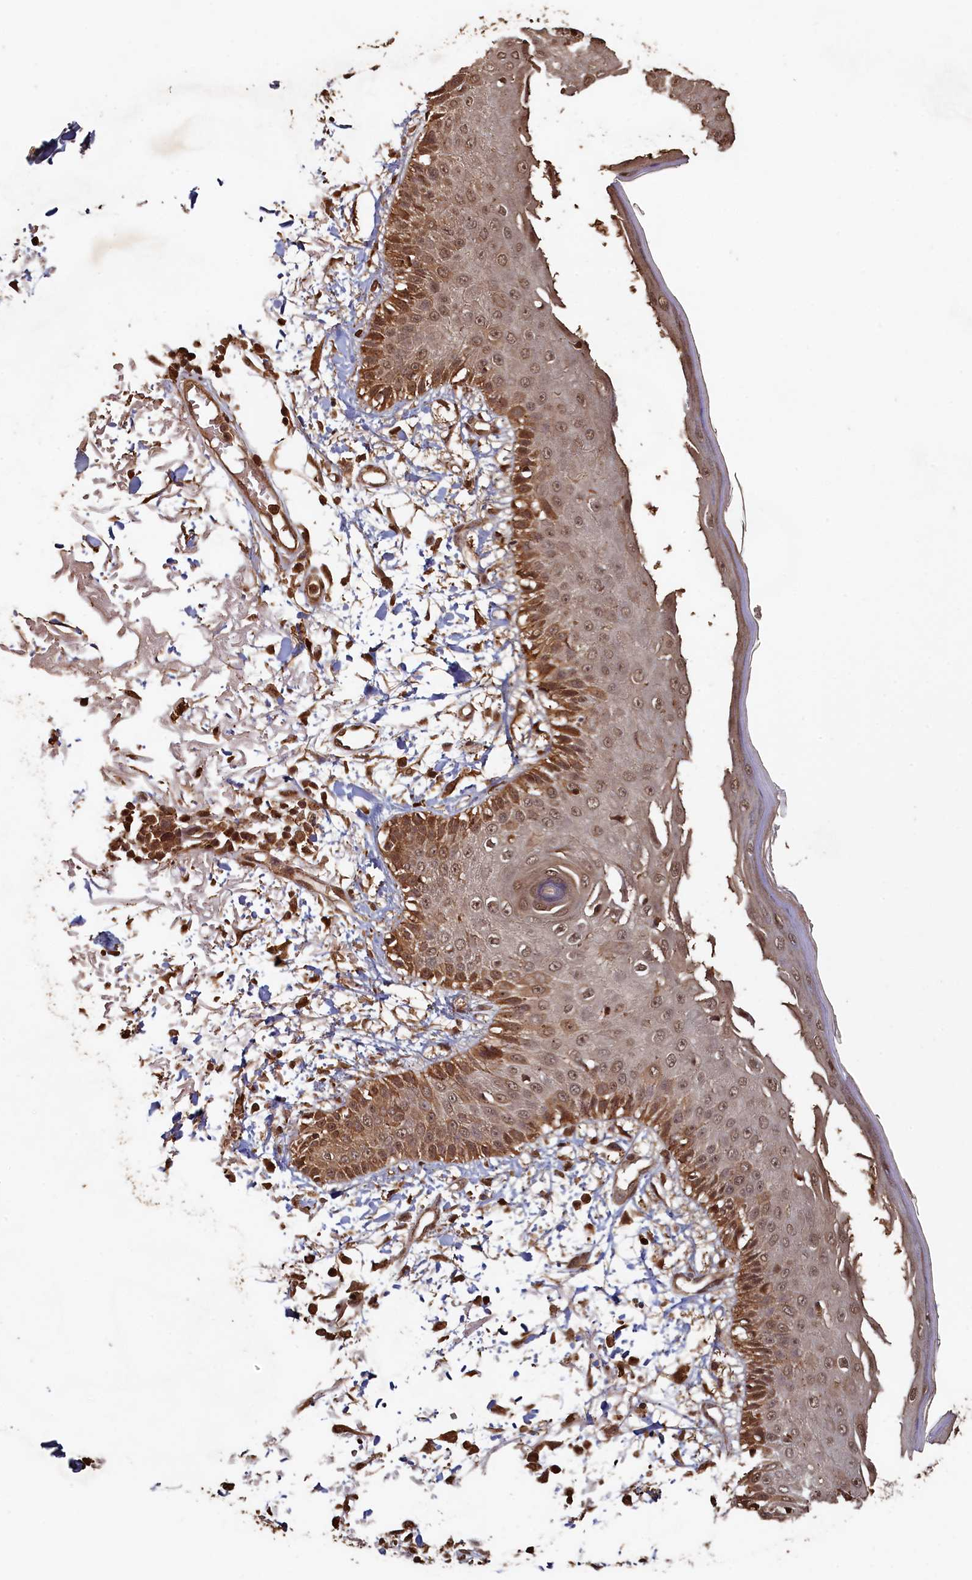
{"staining": {"intensity": "strong", "quantity": ">75%", "location": "cytoplasmic/membranous,nuclear"}, "tissue": "skin", "cell_type": "Fibroblasts", "image_type": "normal", "snomed": [{"axis": "morphology", "description": "Normal tissue, NOS"}, {"axis": "morphology", "description": "Squamous cell carcinoma, NOS"}, {"axis": "topography", "description": "Skin"}, {"axis": "topography", "description": "Peripheral nerve tissue"}], "caption": "Unremarkable skin demonstrates strong cytoplasmic/membranous,nuclear expression in about >75% of fibroblasts, visualized by immunohistochemistry.", "gene": "PIGN", "patient": {"sex": "male", "age": 83}}